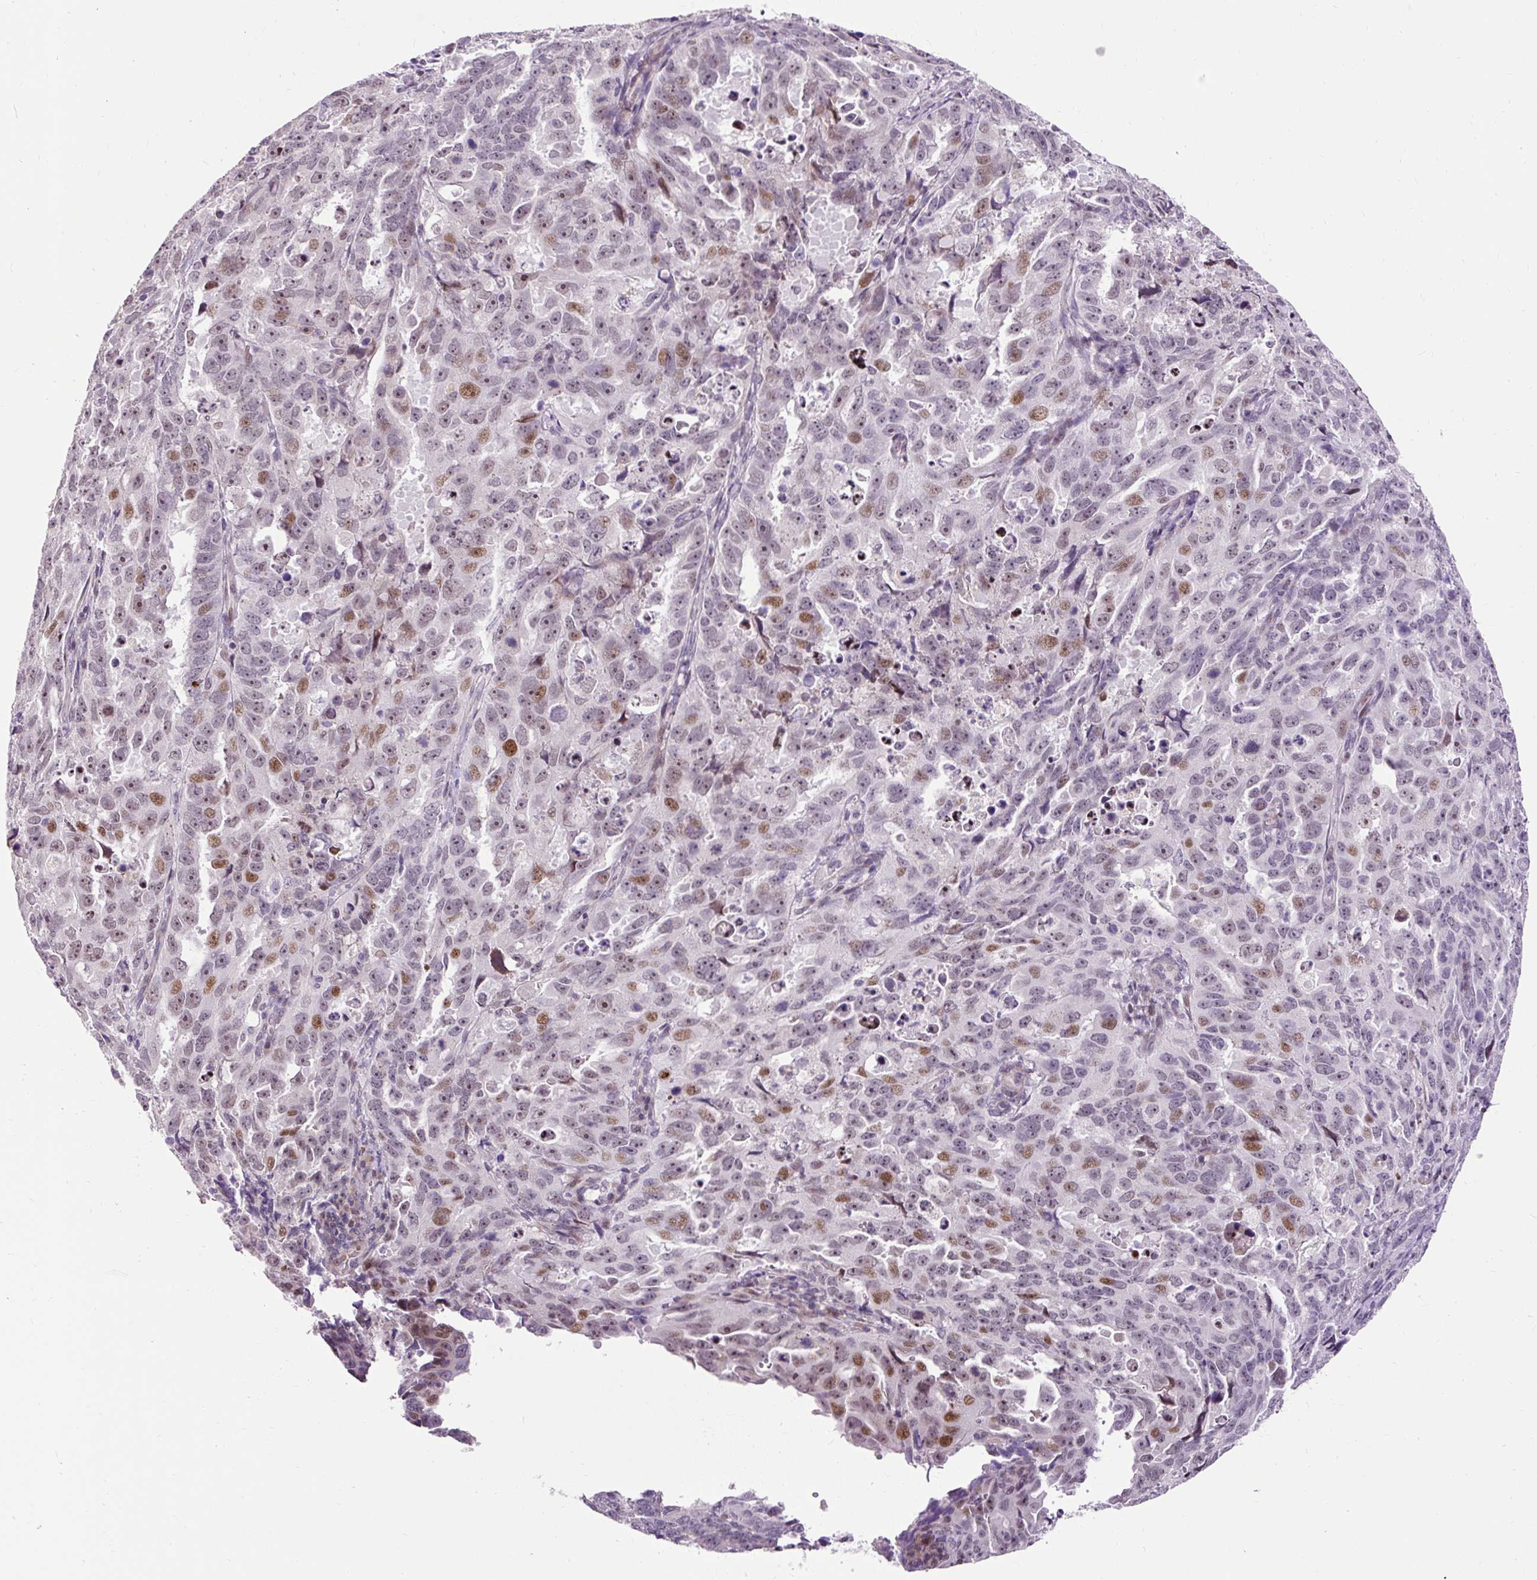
{"staining": {"intensity": "moderate", "quantity": "25%-75%", "location": "nuclear"}, "tissue": "endometrial cancer", "cell_type": "Tumor cells", "image_type": "cancer", "snomed": [{"axis": "morphology", "description": "Adenocarcinoma, NOS"}, {"axis": "topography", "description": "Endometrium"}], "caption": "This histopathology image reveals IHC staining of human endometrial cancer, with medium moderate nuclear expression in approximately 25%-75% of tumor cells.", "gene": "ARHGEF18", "patient": {"sex": "female", "age": 65}}